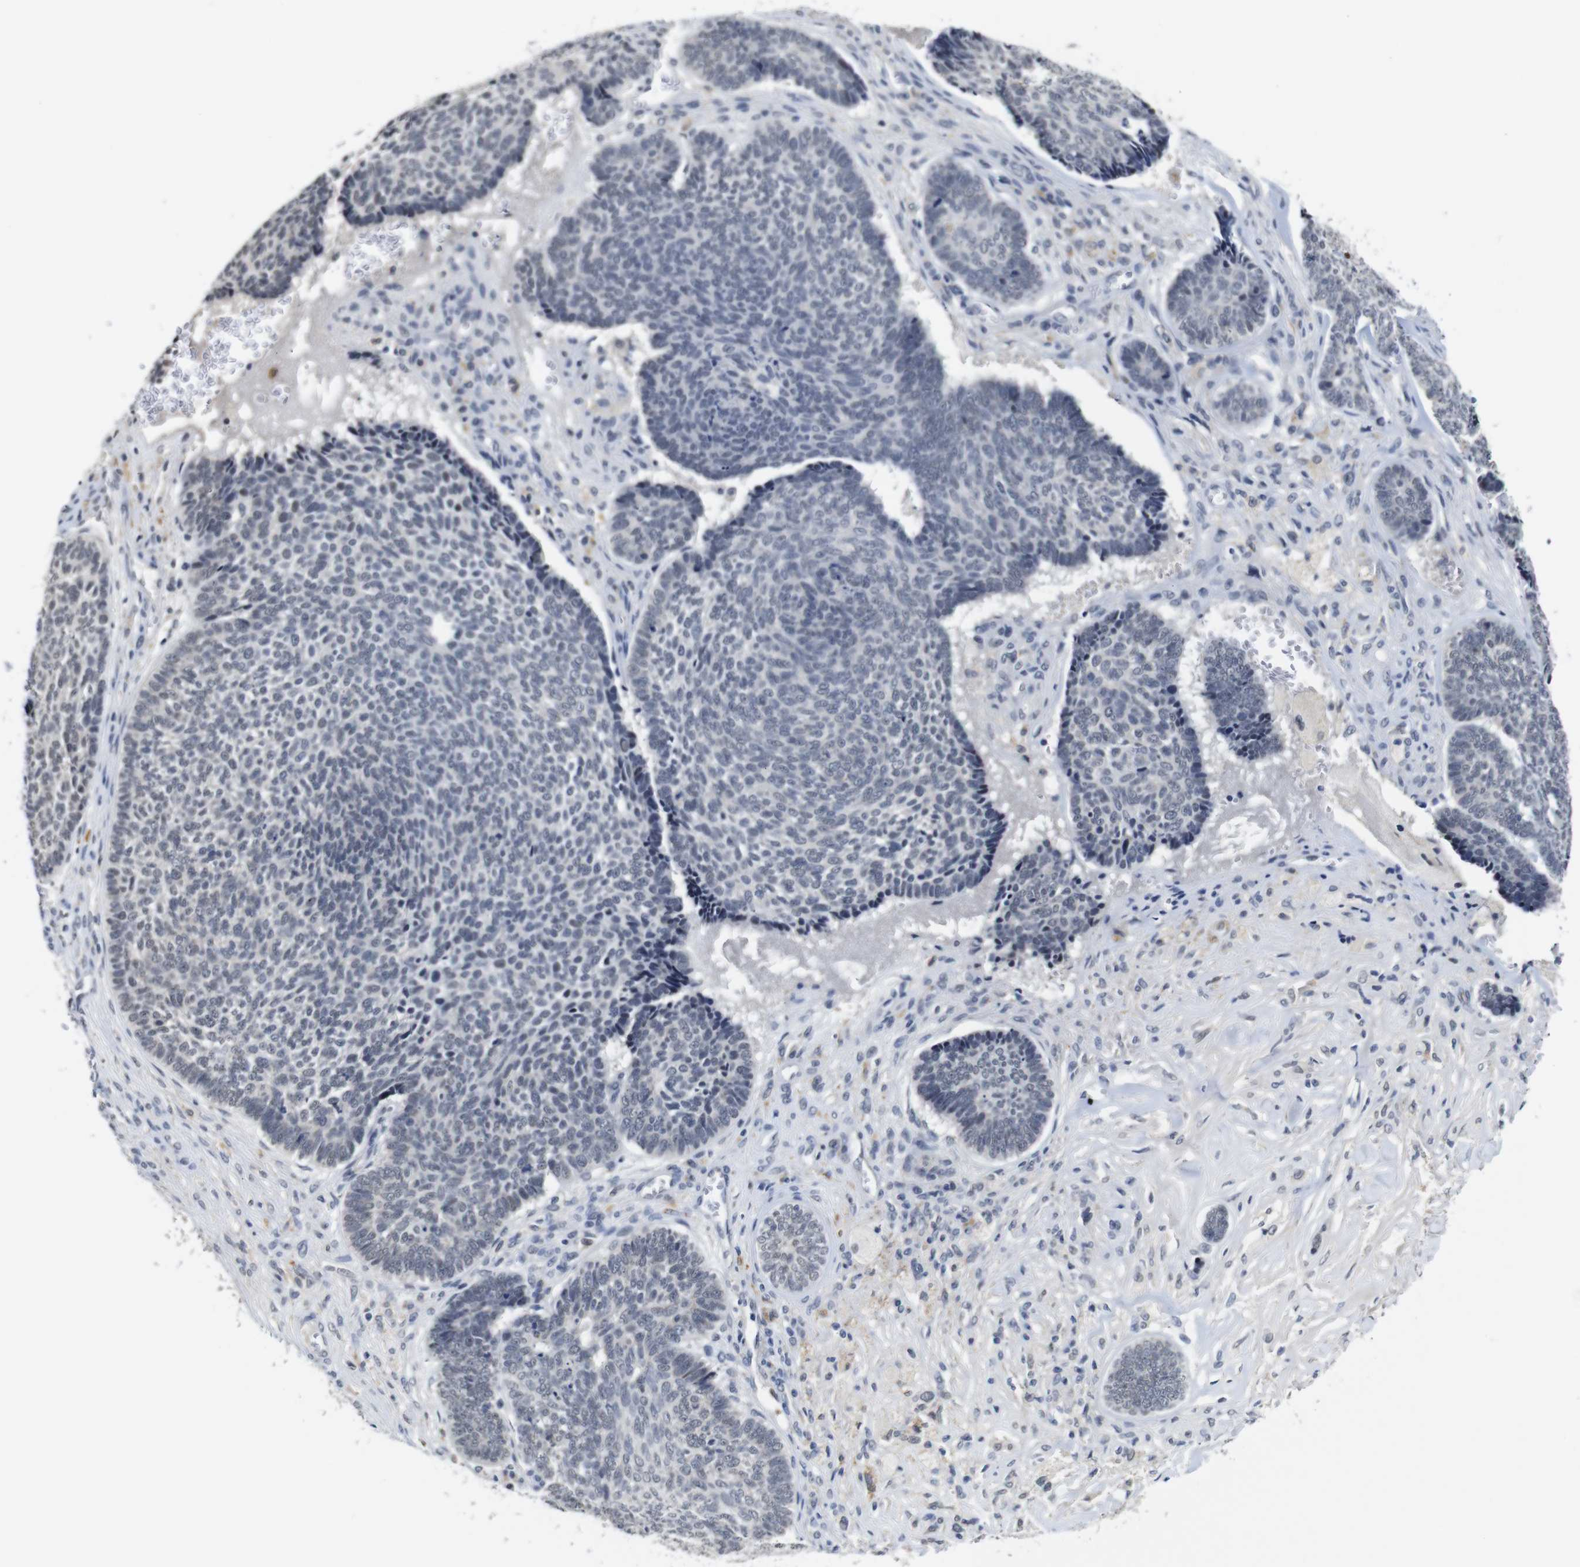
{"staining": {"intensity": "negative", "quantity": "none", "location": "none"}, "tissue": "skin cancer", "cell_type": "Tumor cells", "image_type": "cancer", "snomed": [{"axis": "morphology", "description": "Basal cell carcinoma"}, {"axis": "topography", "description": "Skin"}], "caption": "High magnification brightfield microscopy of skin cancer stained with DAB (brown) and counterstained with hematoxylin (blue): tumor cells show no significant expression.", "gene": "NTRK3", "patient": {"sex": "male", "age": 84}}